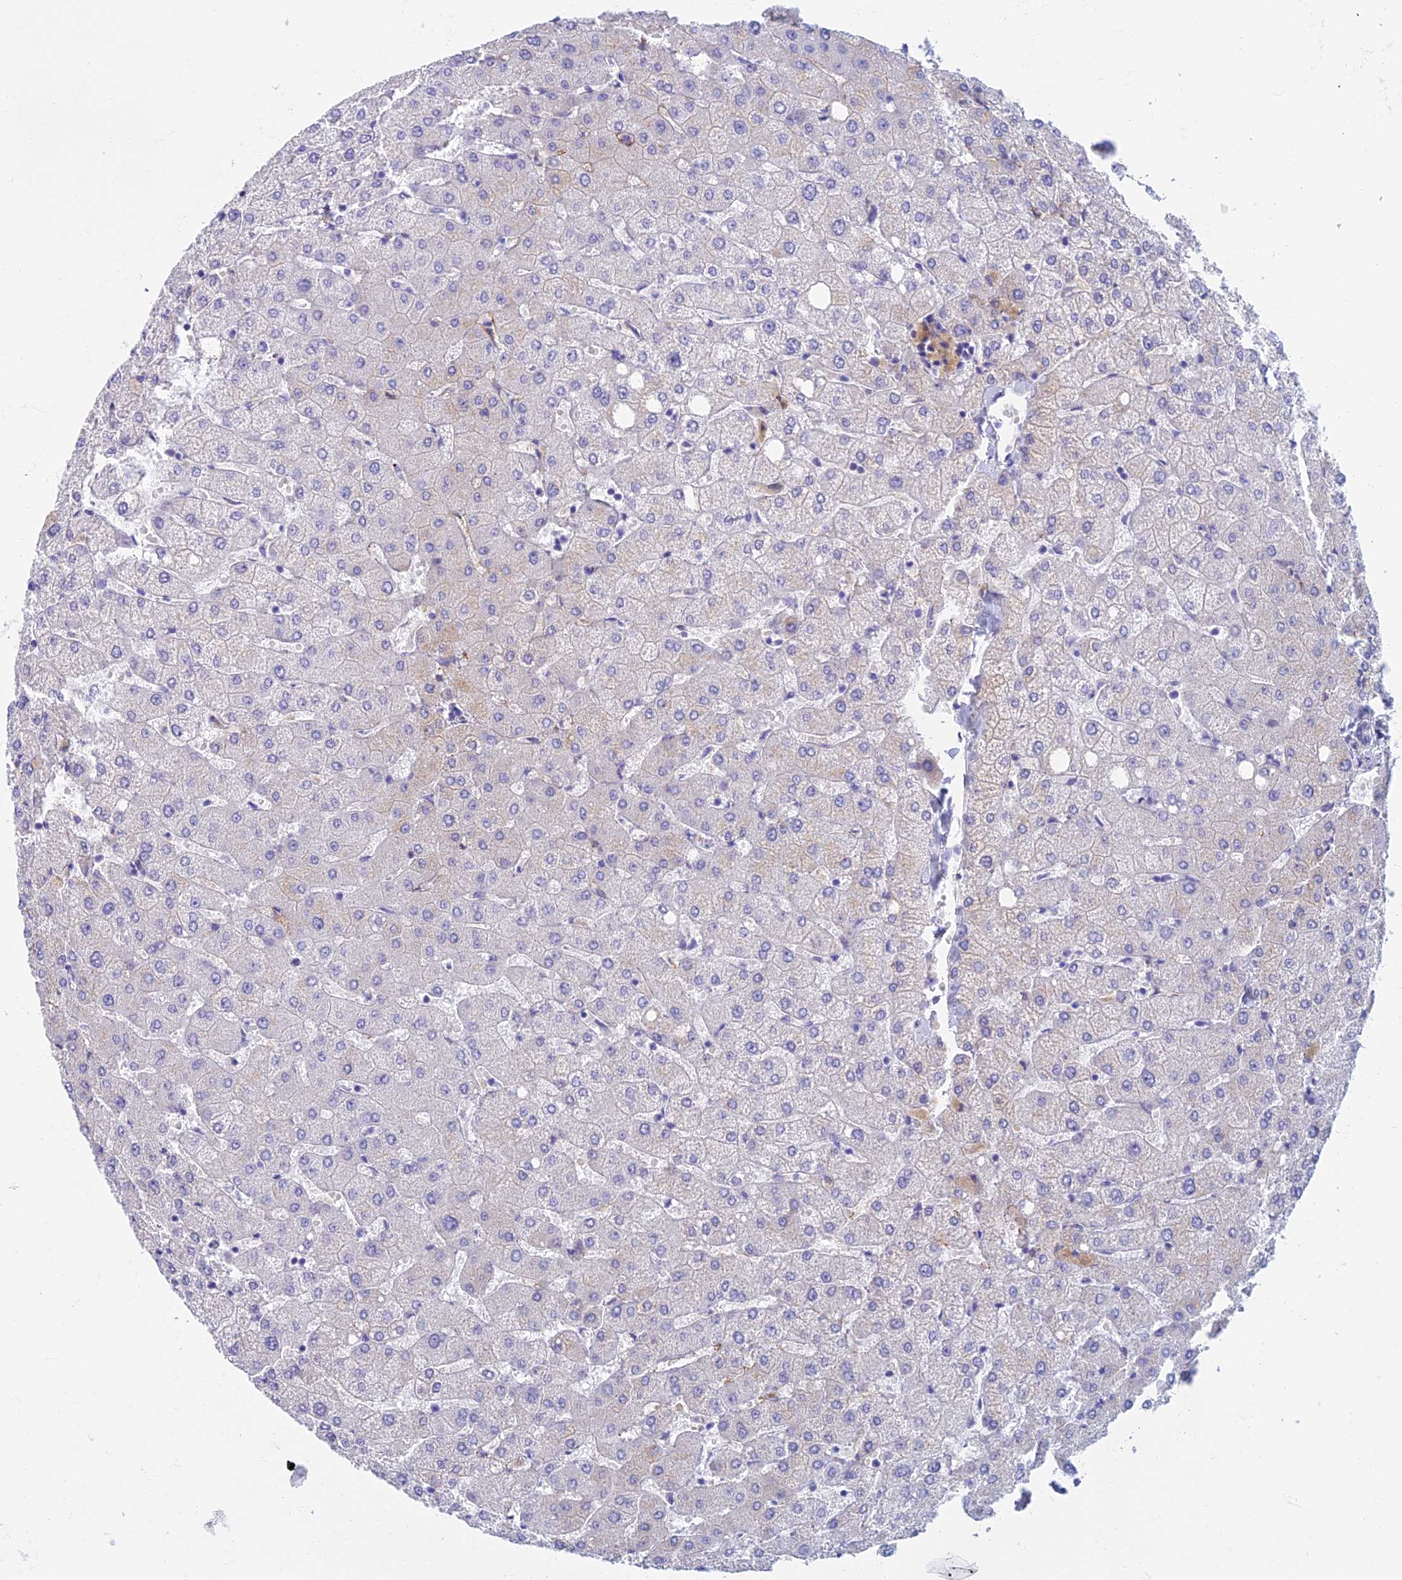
{"staining": {"intensity": "negative", "quantity": "none", "location": "none"}, "tissue": "liver", "cell_type": "Cholangiocytes", "image_type": "normal", "snomed": [{"axis": "morphology", "description": "Normal tissue, NOS"}, {"axis": "topography", "description": "Liver"}], "caption": "Human liver stained for a protein using IHC demonstrates no staining in cholangiocytes.", "gene": "ETFRF1", "patient": {"sex": "female", "age": 54}}